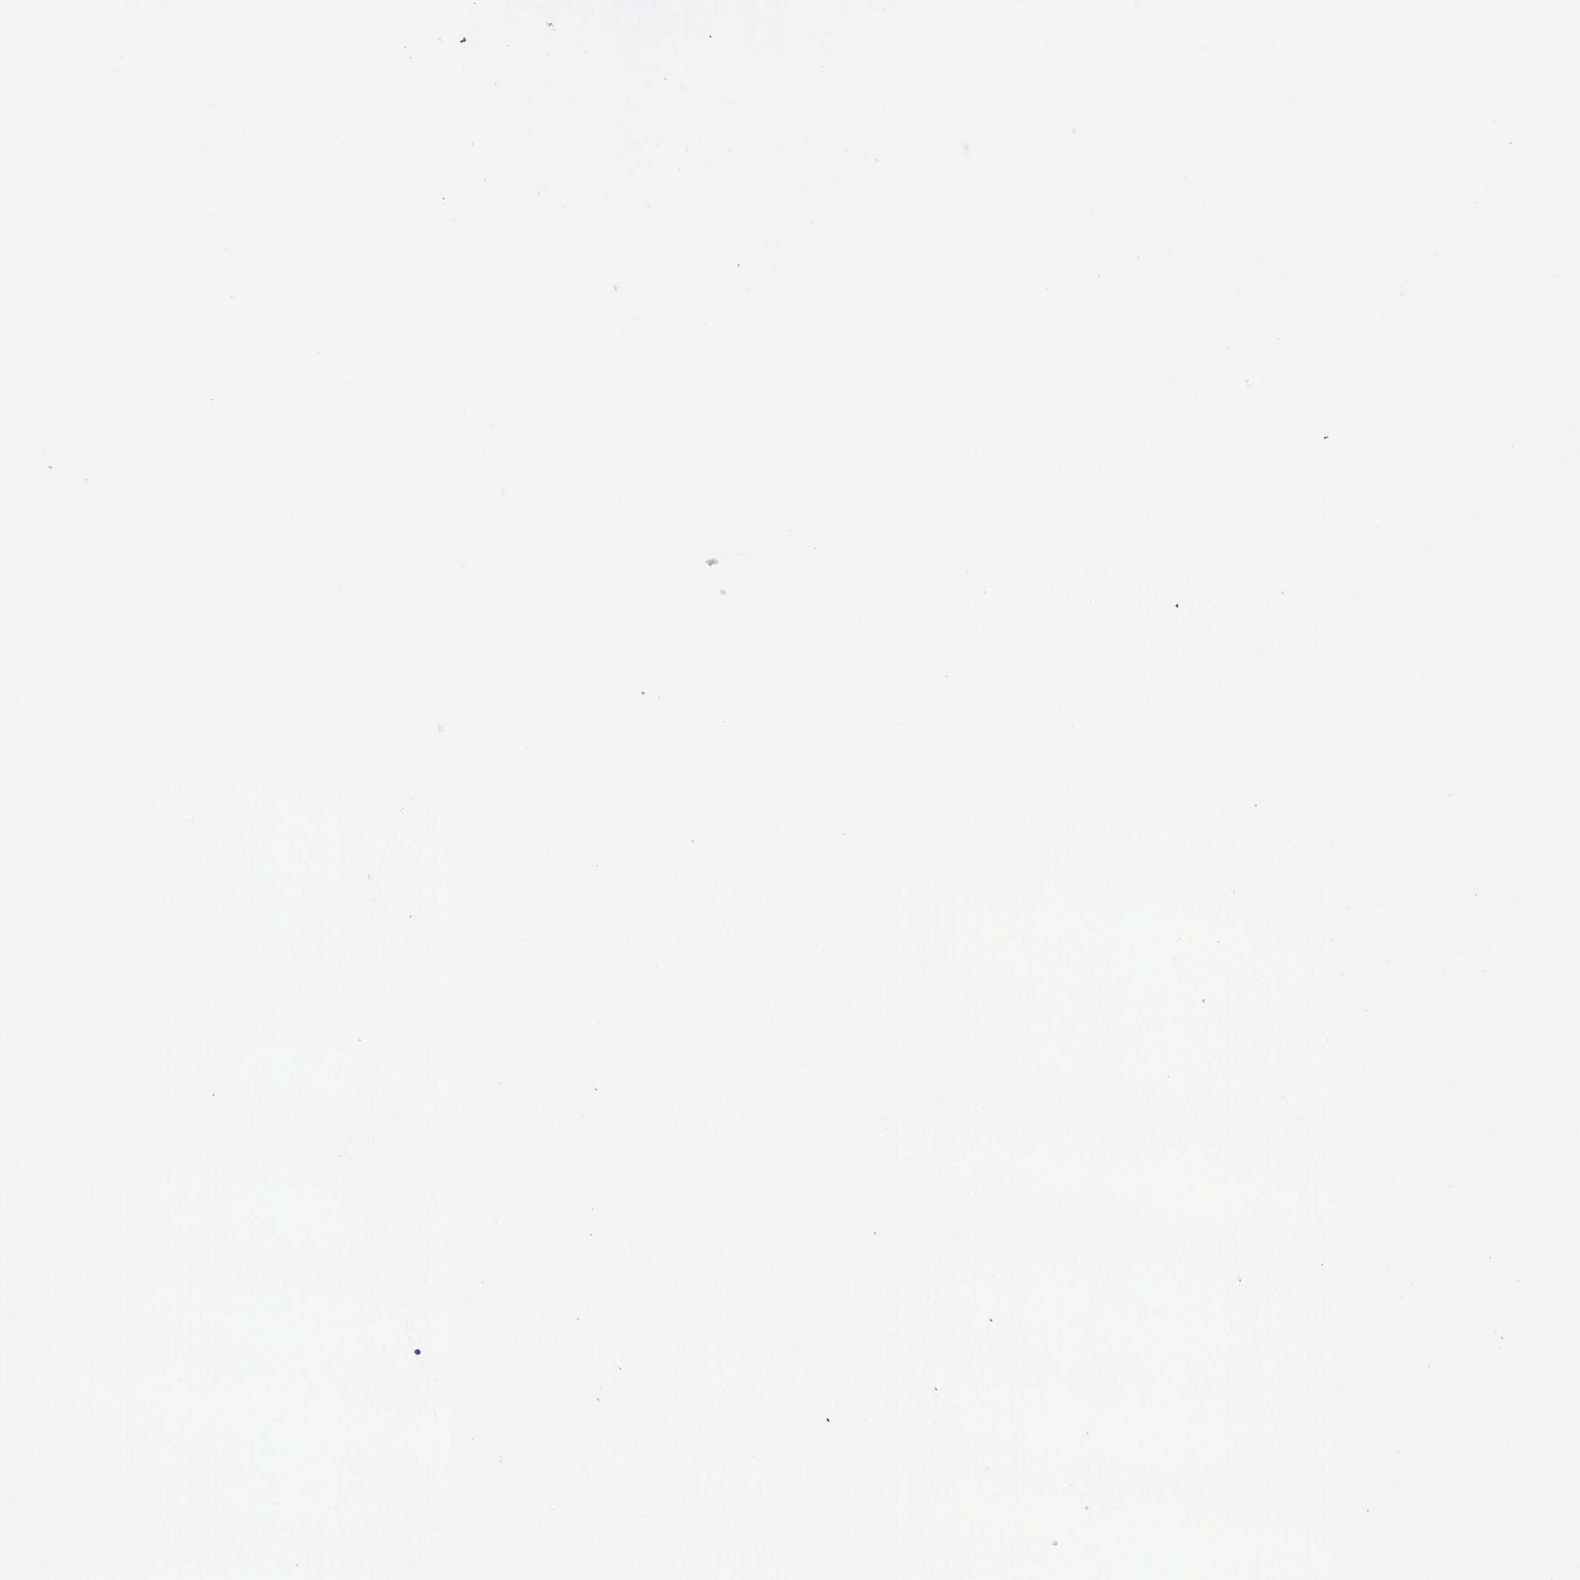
{"staining": {"intensity": "moderate", "quantity": "<25%", "location": "cytoplasmic/membranous"}, "tissue": "bone marrow", "cell_type": "Hematopoietic cells", "image_type": "normal", "snomed": [{"axis": "morphology", "description": "Normal tissue, NOS"}, {"axis": "topography", "description": "Bone marrow"}], "caption": "Immunohistochemistry staining of benign bone marrow, which displays low levels of moderate cytoplasmic/membranous positivity in approximately <25% of hematopoietic cells indicating moderate cytoplasmic/membranous protein expression. The staining was performed using DAB (3,3'-diaminobenzidine) (brown) for protein detection and nuclei were counterstained in hematoxylin (blue).", "gene": "CTSL", "patient": {"sex": "female", "age": 88}}